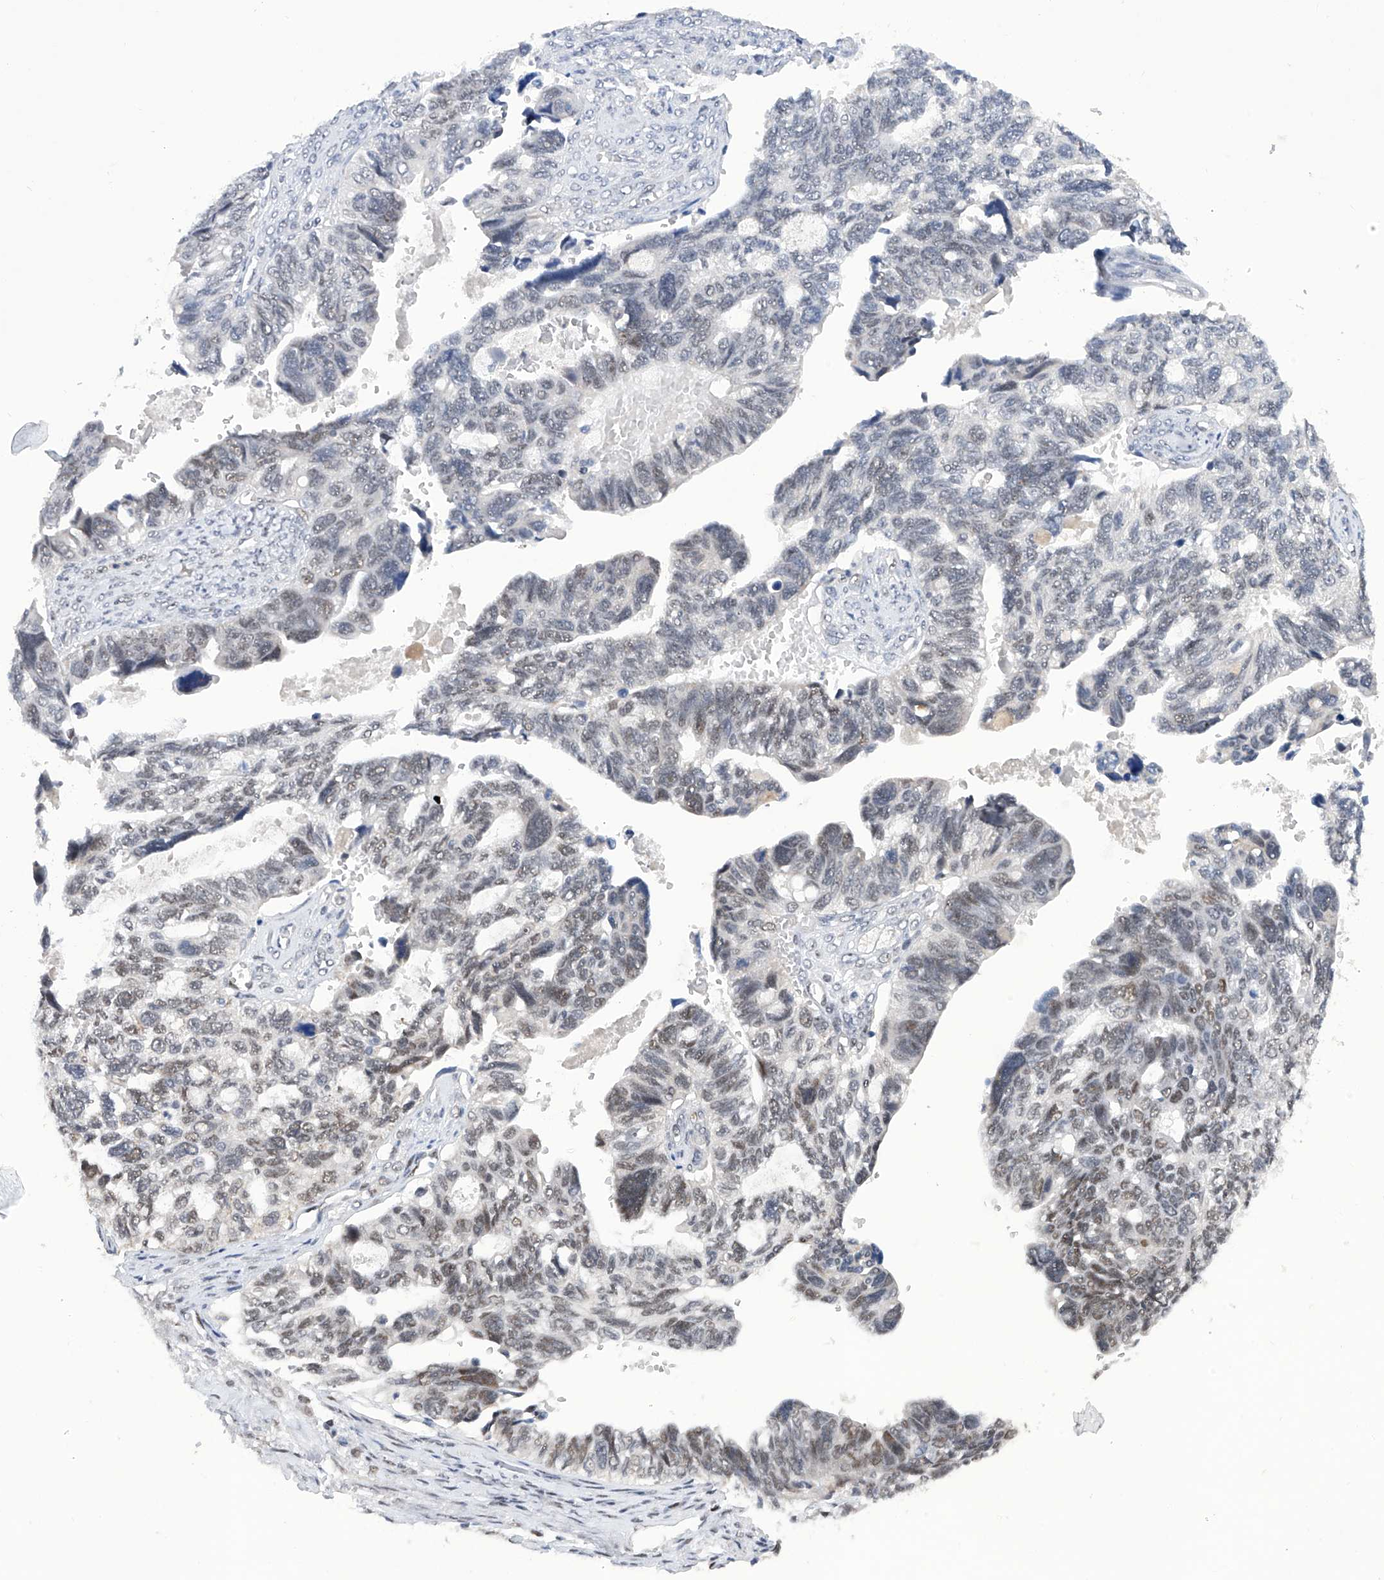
{"staining": {"intensity": "weak", "quantity": "25%-75%", "location": "nuclear"}, "tissue": "ovarian cancer", "cell_type": "Tumor cells", "image_type": "cancer", "snomed": [{"axis": "morphology", "description": "Cystadenocarcinoma, serous, NOS"}, {"axis": "topography", "description": "Ovary"}], "caption": "Immunohistochemistry (IHC) (DAB (3,3'-diaminobenzidine)) staining of ovarian cancer exhibits weak nuclear protein expression in approximately 25%-75% of tumor cells. Nuclei are stained in blue.", "gene": "RAD54L", "patient": {"sex": "female", "age": 79}}